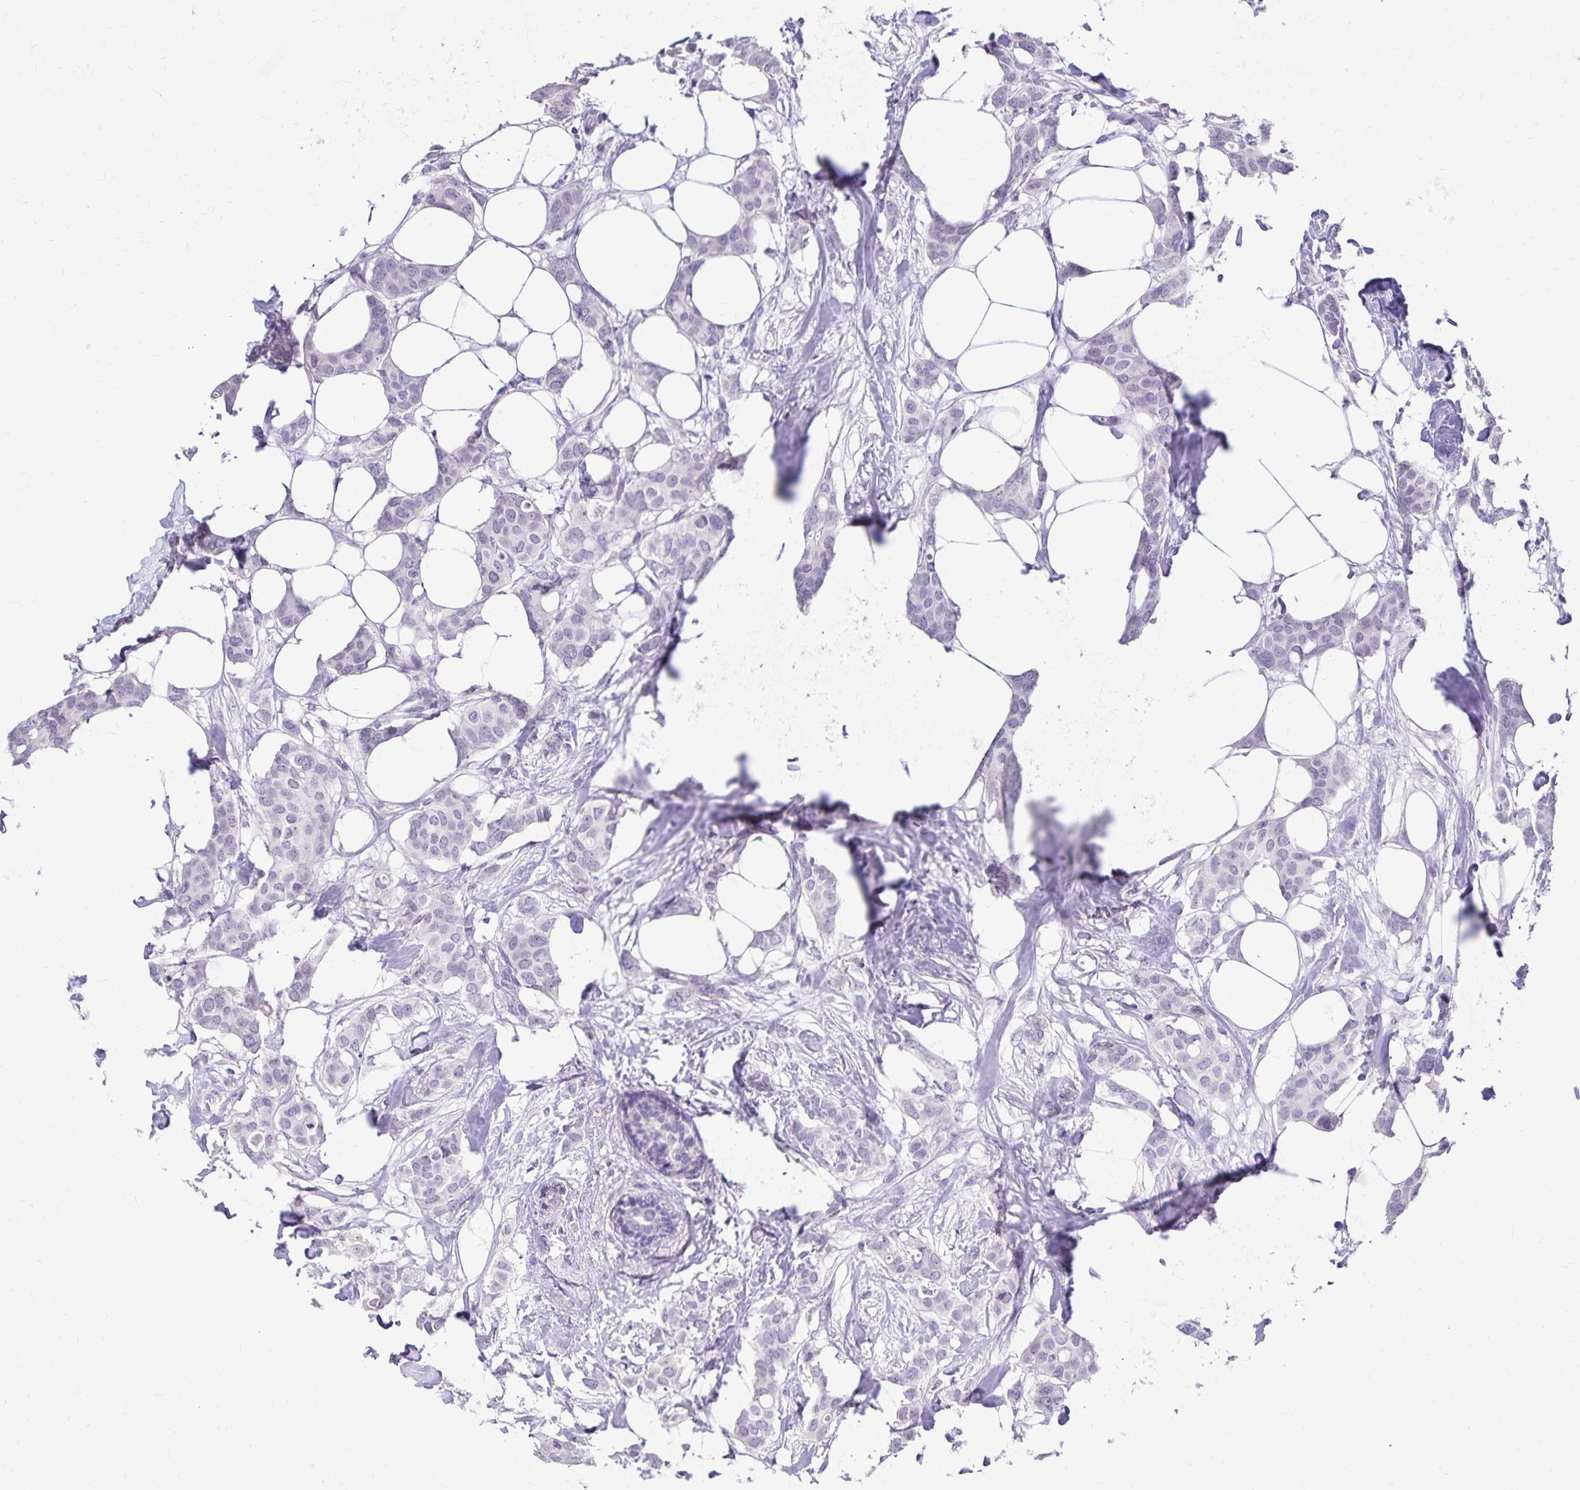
{"staining": {"intensity": "negative", "quantity": "none", "location": "none"}, "tissue": "breast cancer", "cell_type": "Tumor cells", "image_type": "cancer", "snomed": [{"axis": "morphology", "description": "Duct carcinoma"}, {"axis": "topography", "description": "Breast"}], "caption": "This is an IHC photomicrograph of breast cancer (infiltrating ductal carcinoma). There is no positivity in tumor cells.", "gene": "FAM166C", "patient": {"sex": "female", "age": 62}}